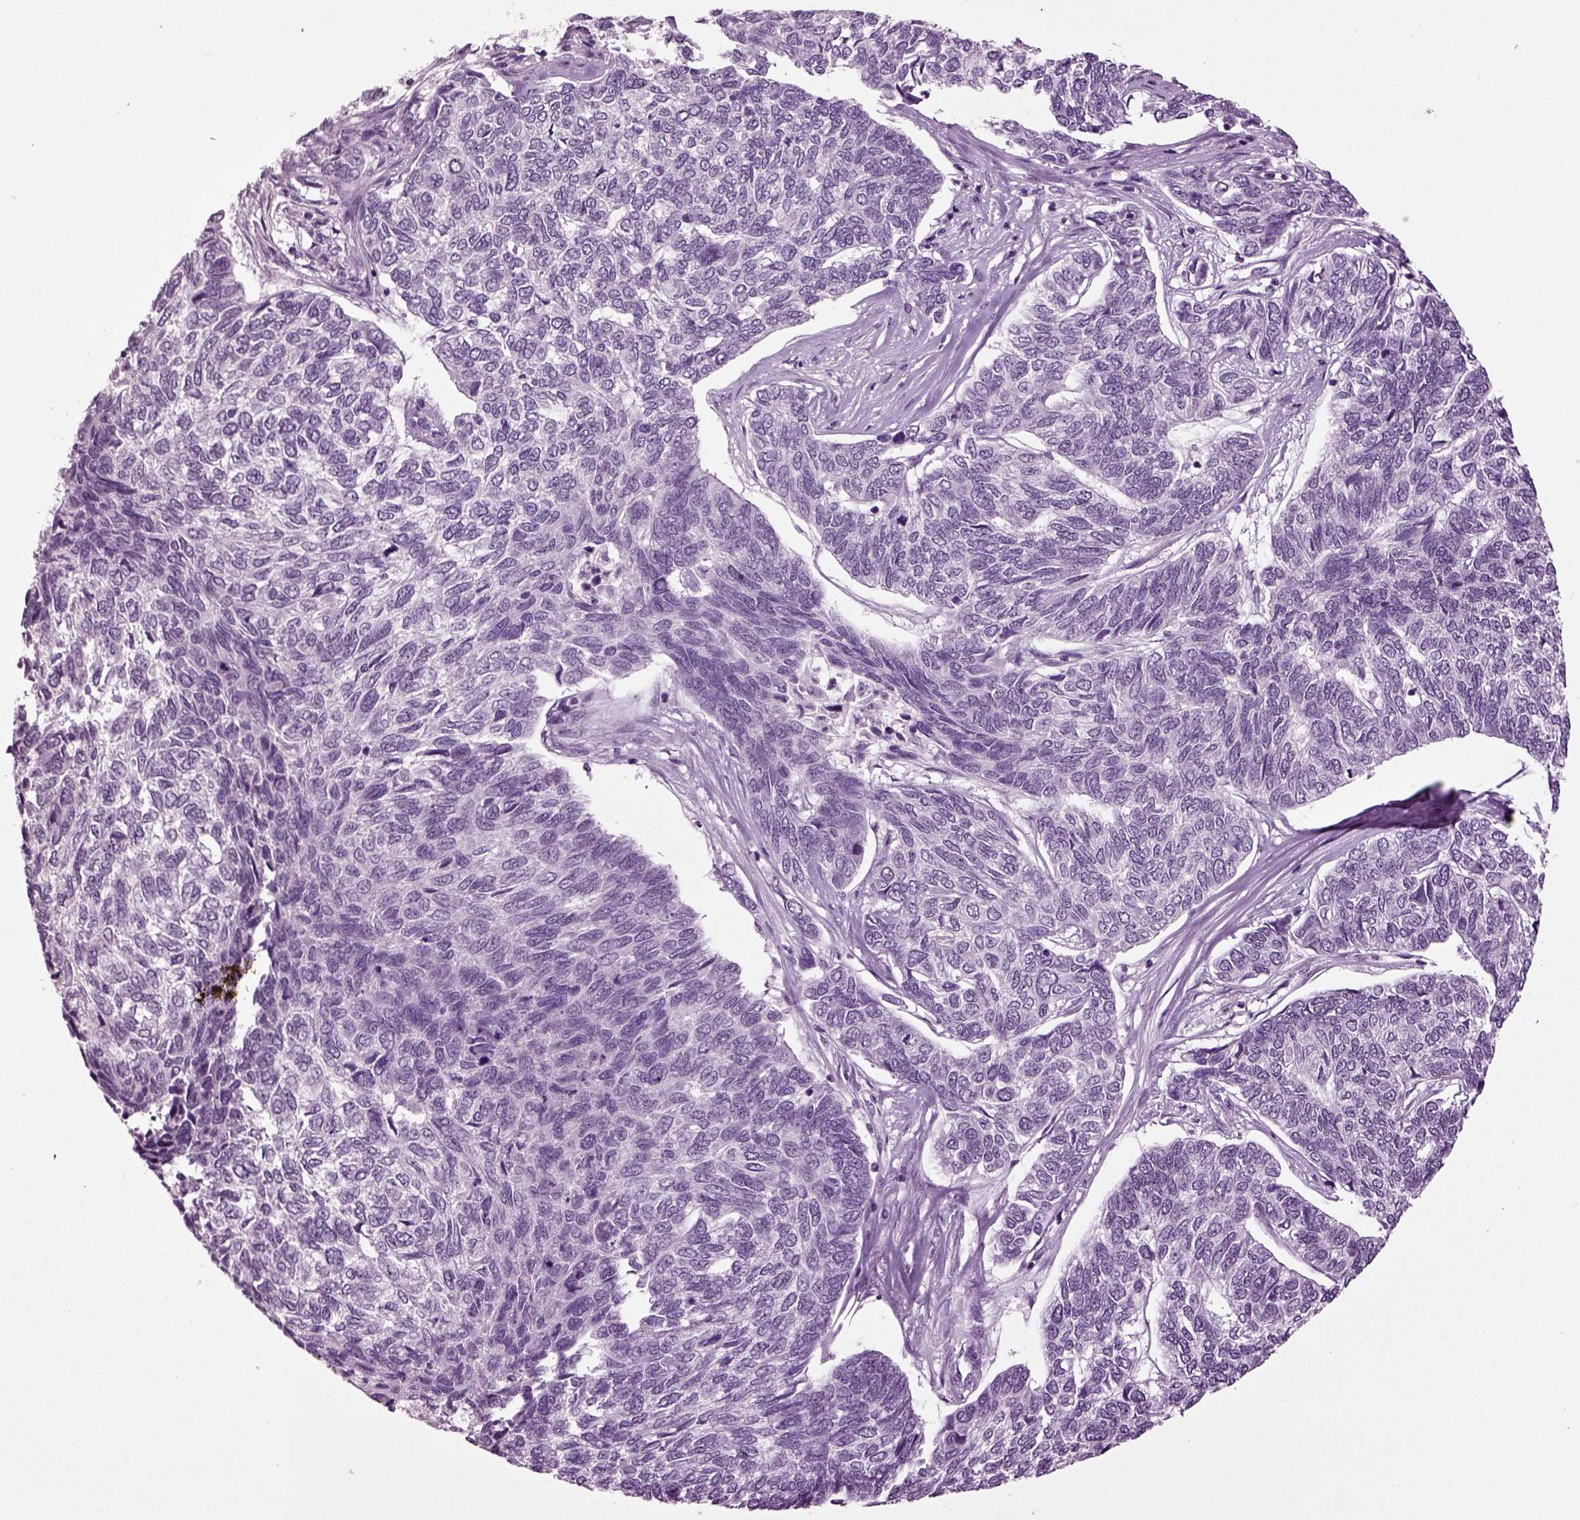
{"staining": {"intensity": "negative", "quantity": "none", "location": "none"}, "tissue": "skin cancer", "cell_type": "Tumor cells", "image_type": "cancer", "snomed": [{"axis": "morphology", "description": "Basal cell carcinoma"}, {"axis": "topography", "description": "Skin"}], "caption": "DAB (3,3'-diaminobenzidine) immunohistochemical staining of human basal cell carcinoma (skin) shows no significant staining in tumor cells.", "gene": "SLC17A6", "patient": {"sex": "female", "age": 65}}